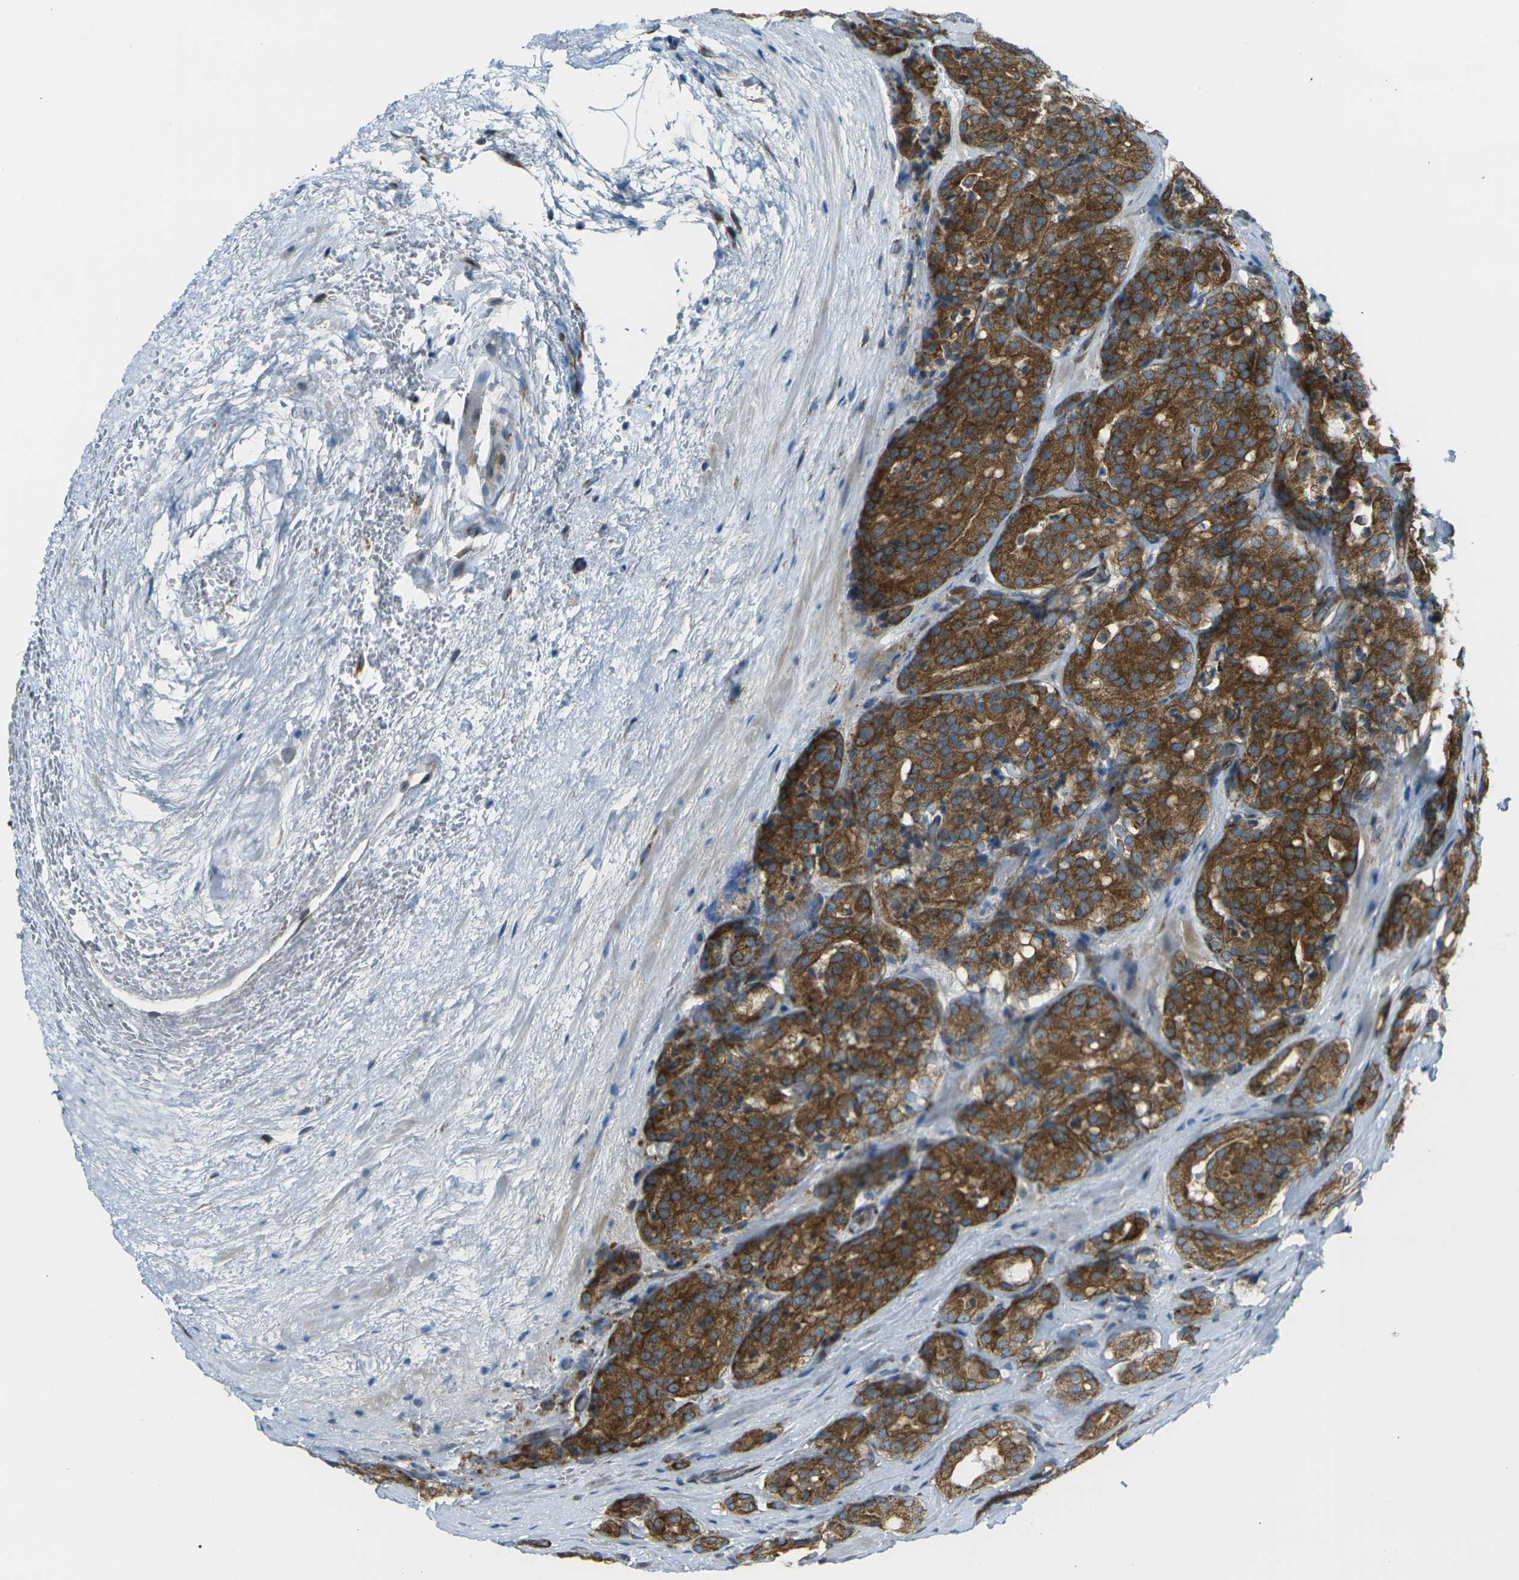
{"staining": {"intensity": "strong", "quantity": ">75%", "location": "cytoplasmic/membranous"}, "tissue": "prostate cancer", "cell_type": "Tumor cells", "image_type": "cancer", "snomed": [{"axis": "morphology", "description": "Adenocarcinoma, High grade"}, {"axis": "topography", "description": "Prostate"}], "caption": "A micrograph showing strong cytoplasmic/membranous staining in about >75% of tumor cells in prostate cancer, as visualized by brown immunohistochemical staining.", "gene": "CELSR2", "patient": {"sex": "male", "age": 64}}